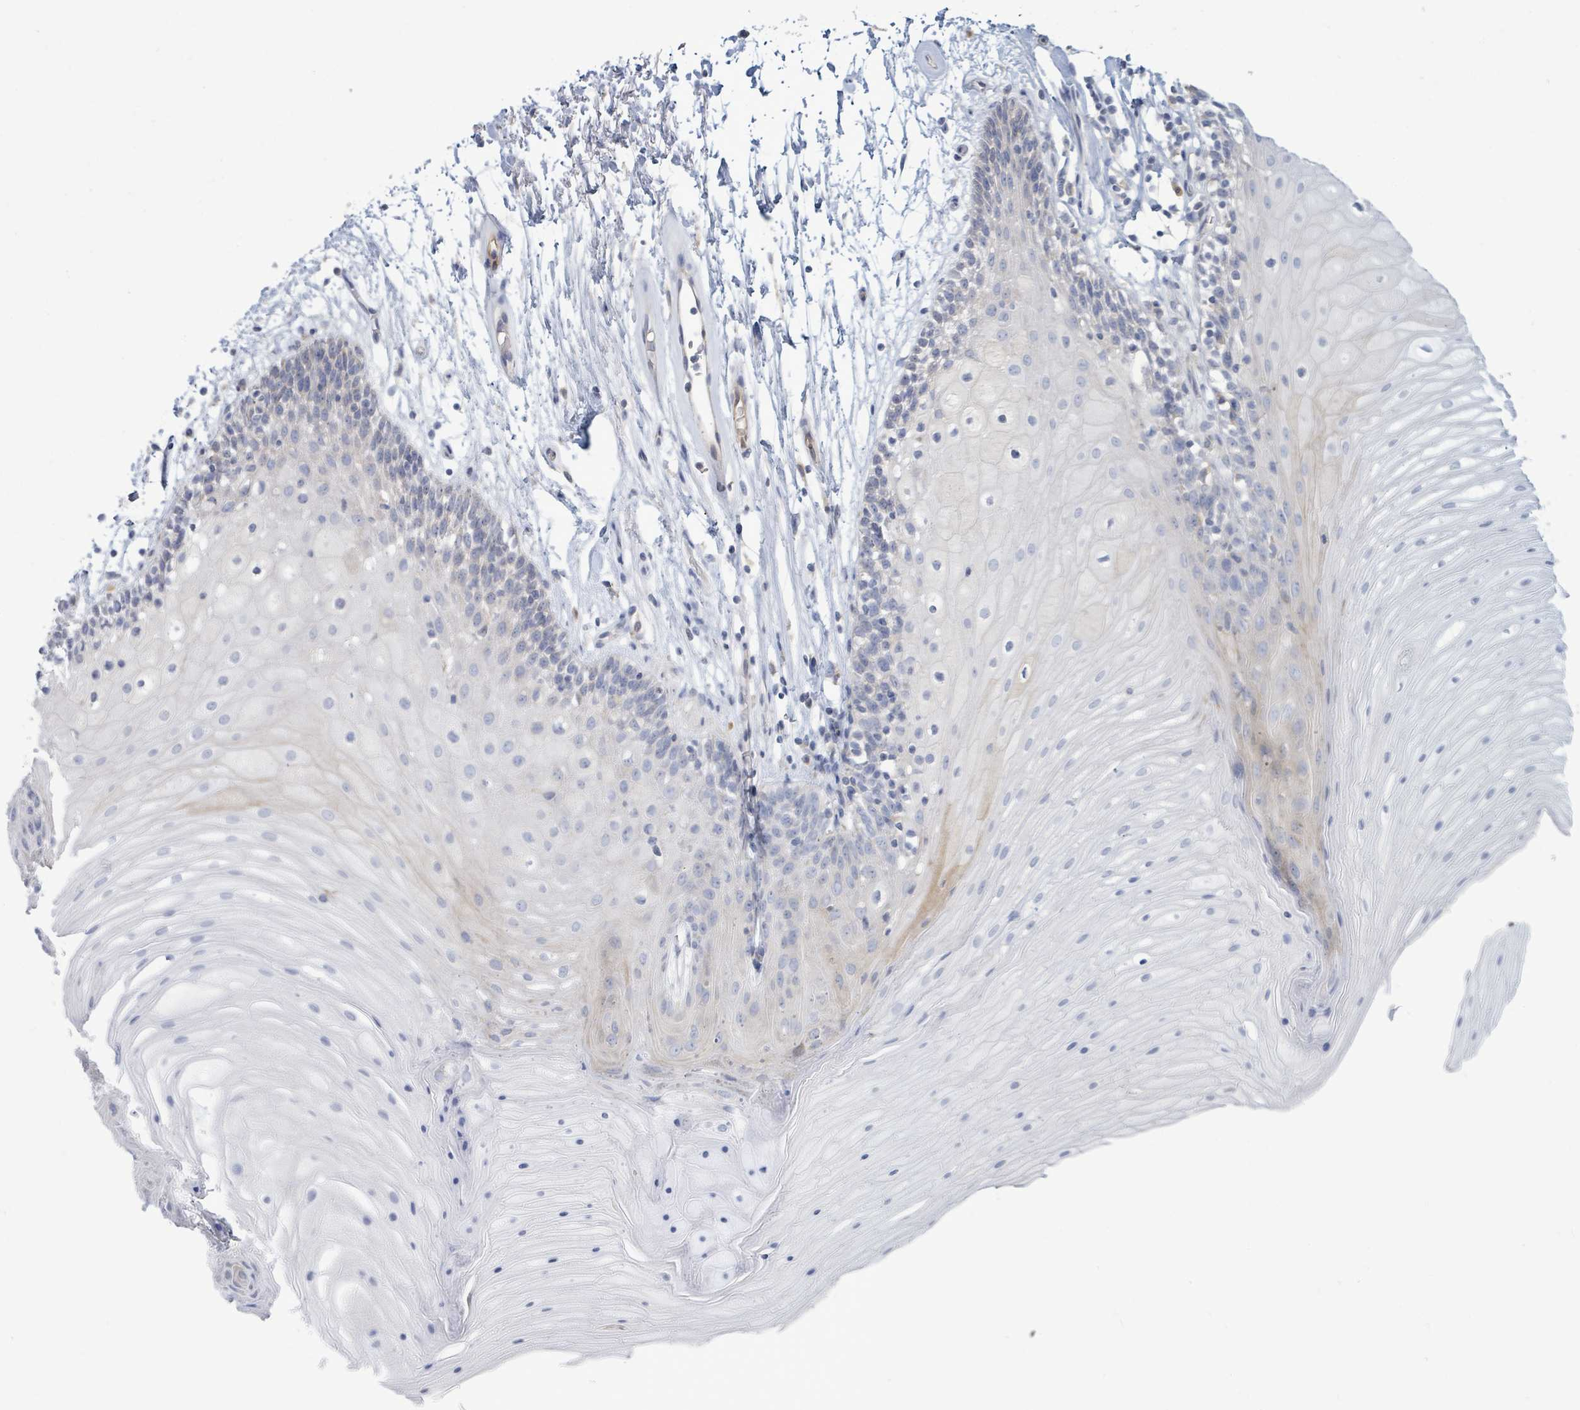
{"staining": {"intensity": "negative", "quantity": "none", "location": "none"}, "tissue": "oral mucosa", "cell_type": "Squamous epithelial cells", "image_type": "normal", "snomed": [{"axis": "morphology", "description": "Normal tissue, NOS"}, {"axis": "topography", "description": "Oral tissue"}], "caption": "The photomicrograph demonstrates no significant expression in squamous epithelial cells of oral mucosa. (DAB (3,3'-diaminobenzidine) immunohistochemistry visualized using brightfield microscopy, high magnification).", "gene": "SIRPB1", "patient": {"sex": "female", "age": 80}}